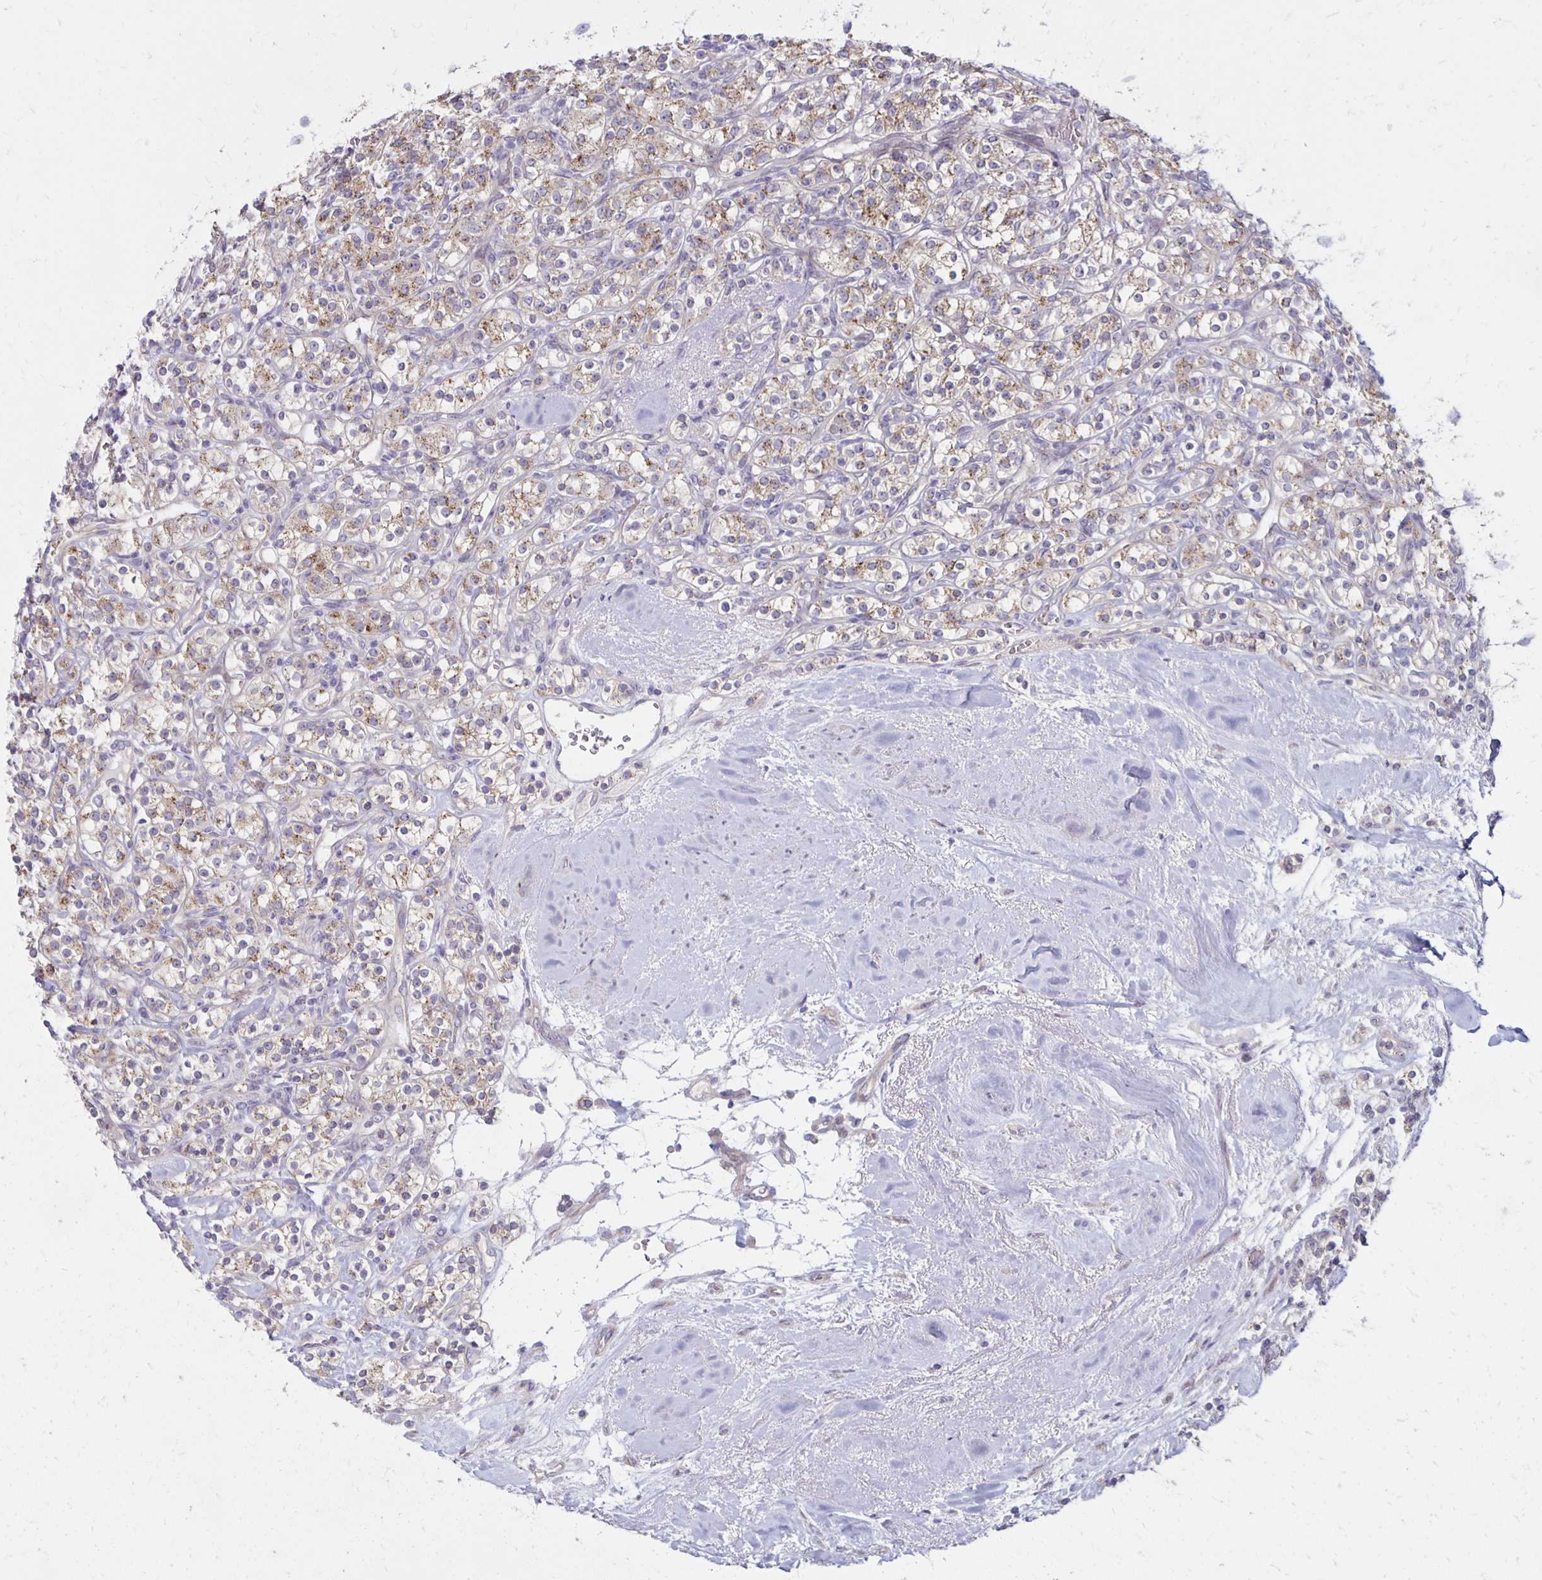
{"staining": {"intensity": "weak", "quantity": ">75%", "location": "cytoplasmic/membranous"}, "tissue": "renal cancer", "cell_type": "Tumor cells", "image_type": "cancer", "snomed": [{"axis": "morphology", "description": "Adenocarcinoma, NOS"}, {"axis": "topography", "description": "Kidney"}], "caption": "Immunohistochemical staining of human renal cancer (adenocarcinoma) shows weak cytoplasmic/membranous protein expression in about >75% of tumor cells.", "gene": "KATNBL1", "patient": {"sex": "male", "age": 77}}